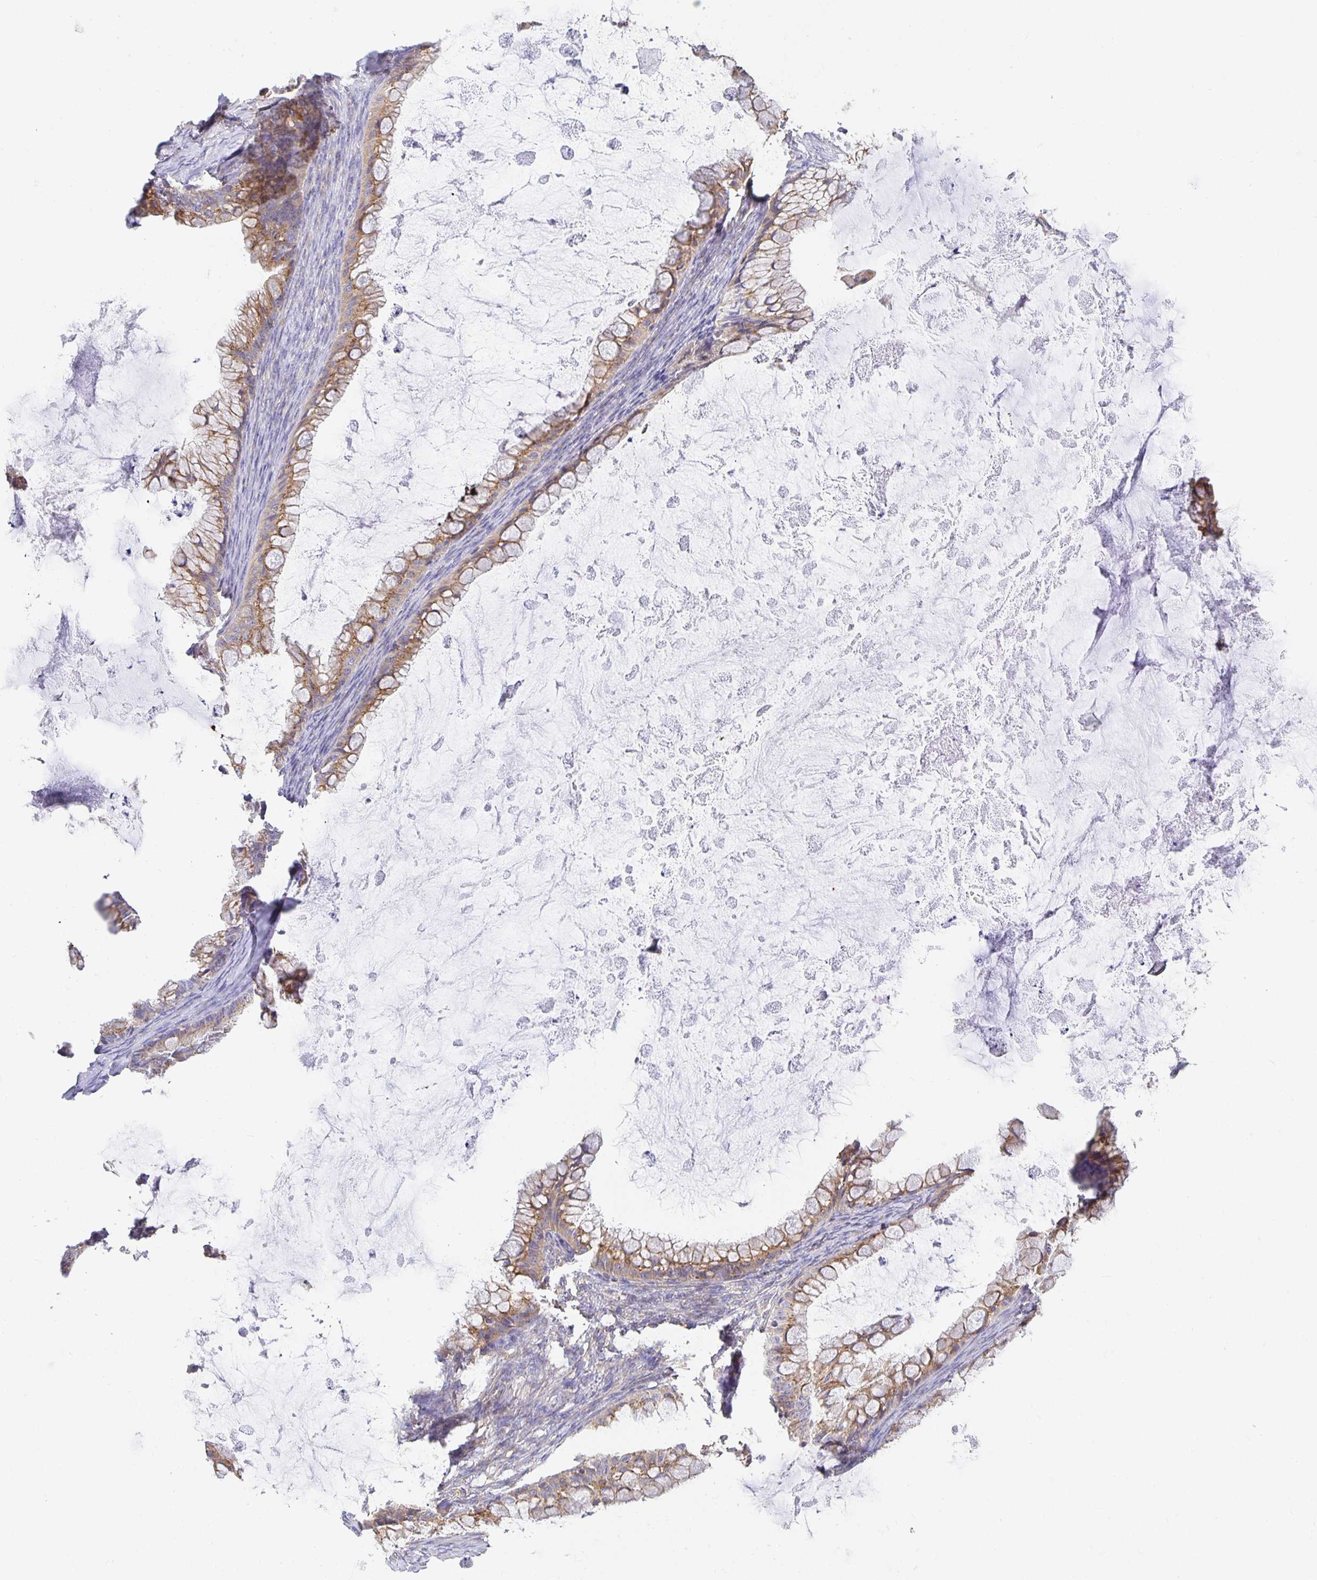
{"staining": {"intensity": "moderate", "quantity": ">75%", "location": "cytoplasmic/membranous"}, "tissue": "ovarian cancer", "cell_type": "Tumor cells", "image_type": "cancer", "snomed": [{"axis": "morphology", "description": "Cystadenocarcinoma, mucinous, NOS"}, {"axis": "topography", "description": "Ovary"}], "caption": "High-power microscopy captured an IHC photomicrograph of ovarian cancer (mucinous cystadenocarcinoma), revealing moderate cytoplasmic/membranous positivity in approximately >75% of tumor cells. The staining was performed using DAB to visualize the protein expression in brown, while the nuclei were stained in blue with hematoxylin (Magnification: 20x).", "gene": "USO1", "patient": {"sex": "female", "age": 35}}